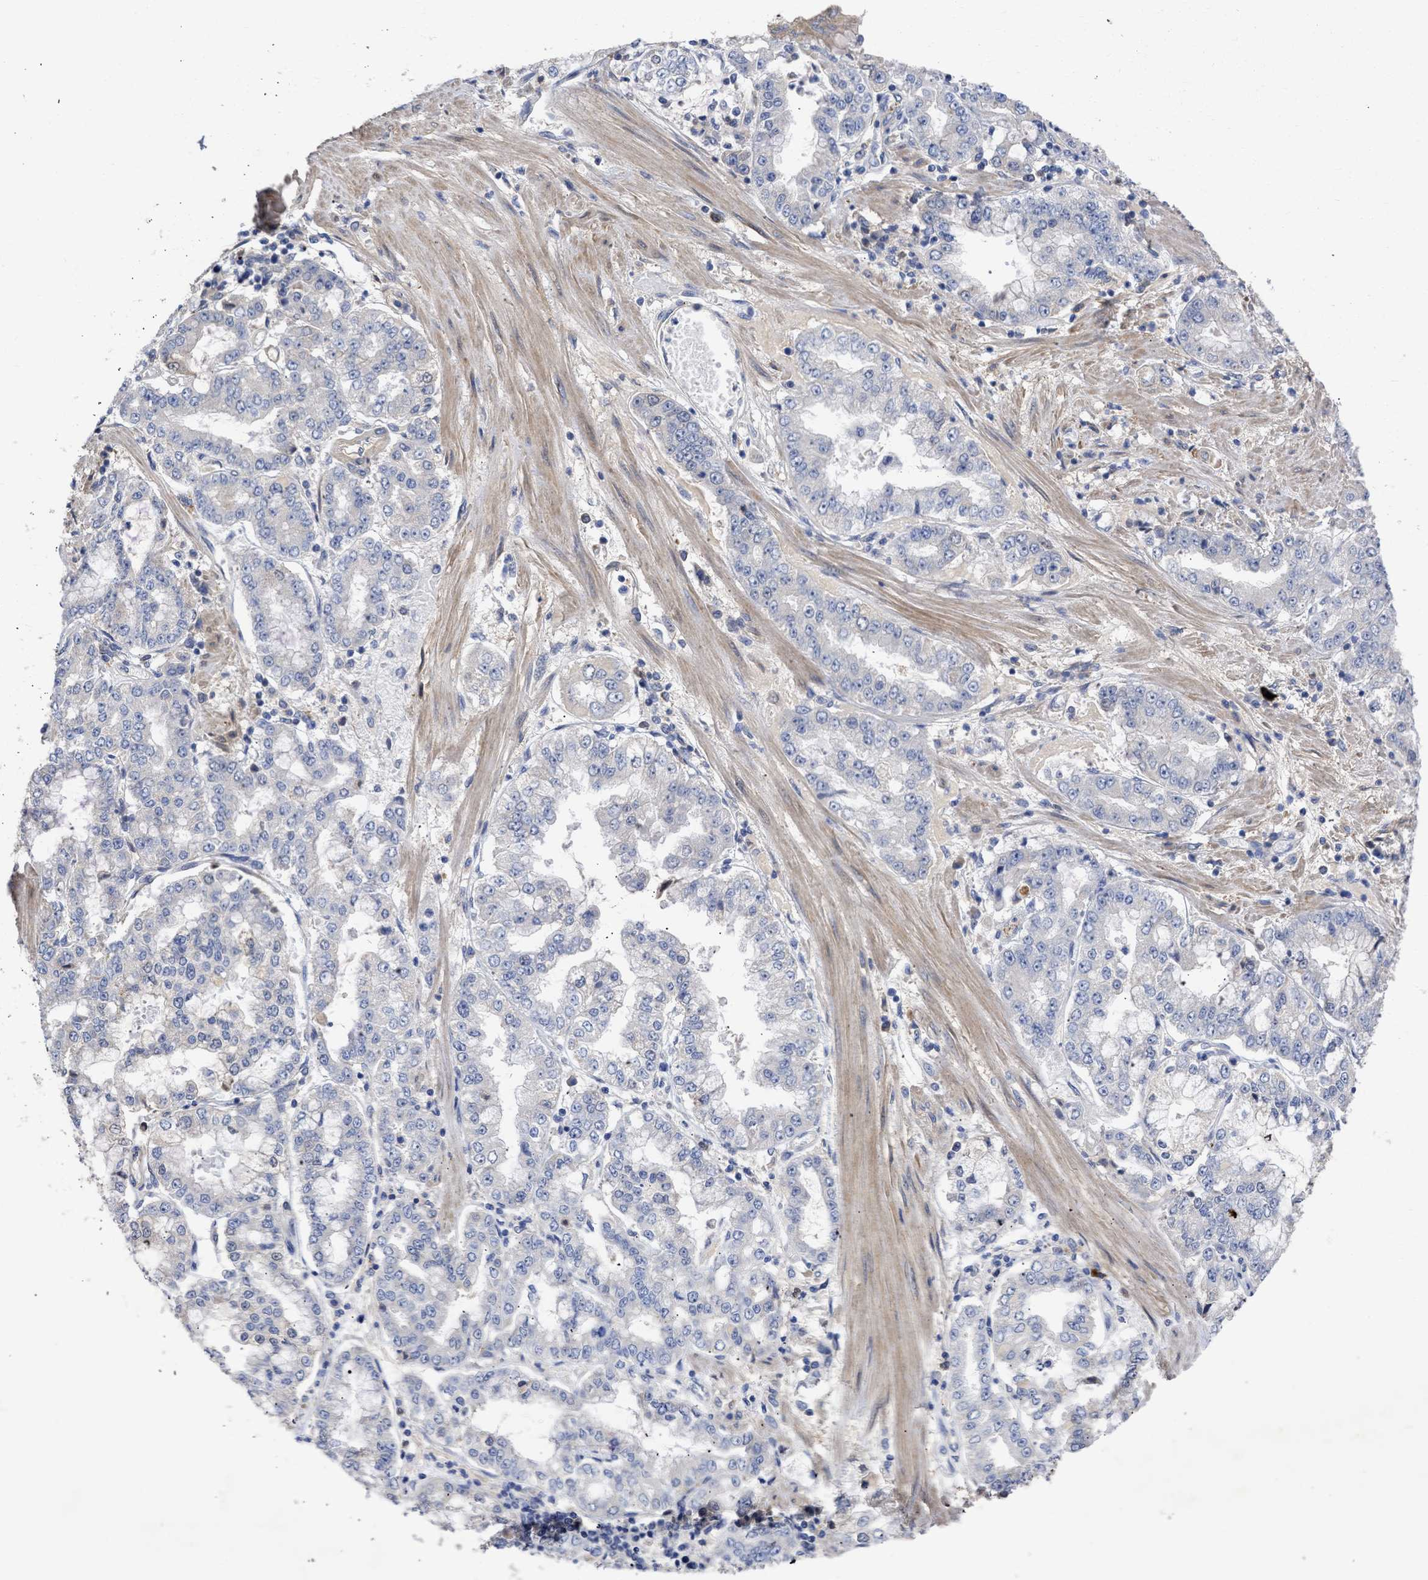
{"staining": {"intensity": "negative", "quantity": "none", "location": "none"}, "tissue": "stomach cancer", "cell_type": "Tumor cells", "image_type": "cancer", "snomed": [{"axis": "morphology", "description": "Adenocarcinoma, NOS"}, {"axis": "topography", "description": "Stomach"}], "caption": "The histopathology image displays no staining of tumor cells in adenocarcinoma (stomach).", "gene": "ARHGEF4", "patient": {"sex": "male", "age": 76}}